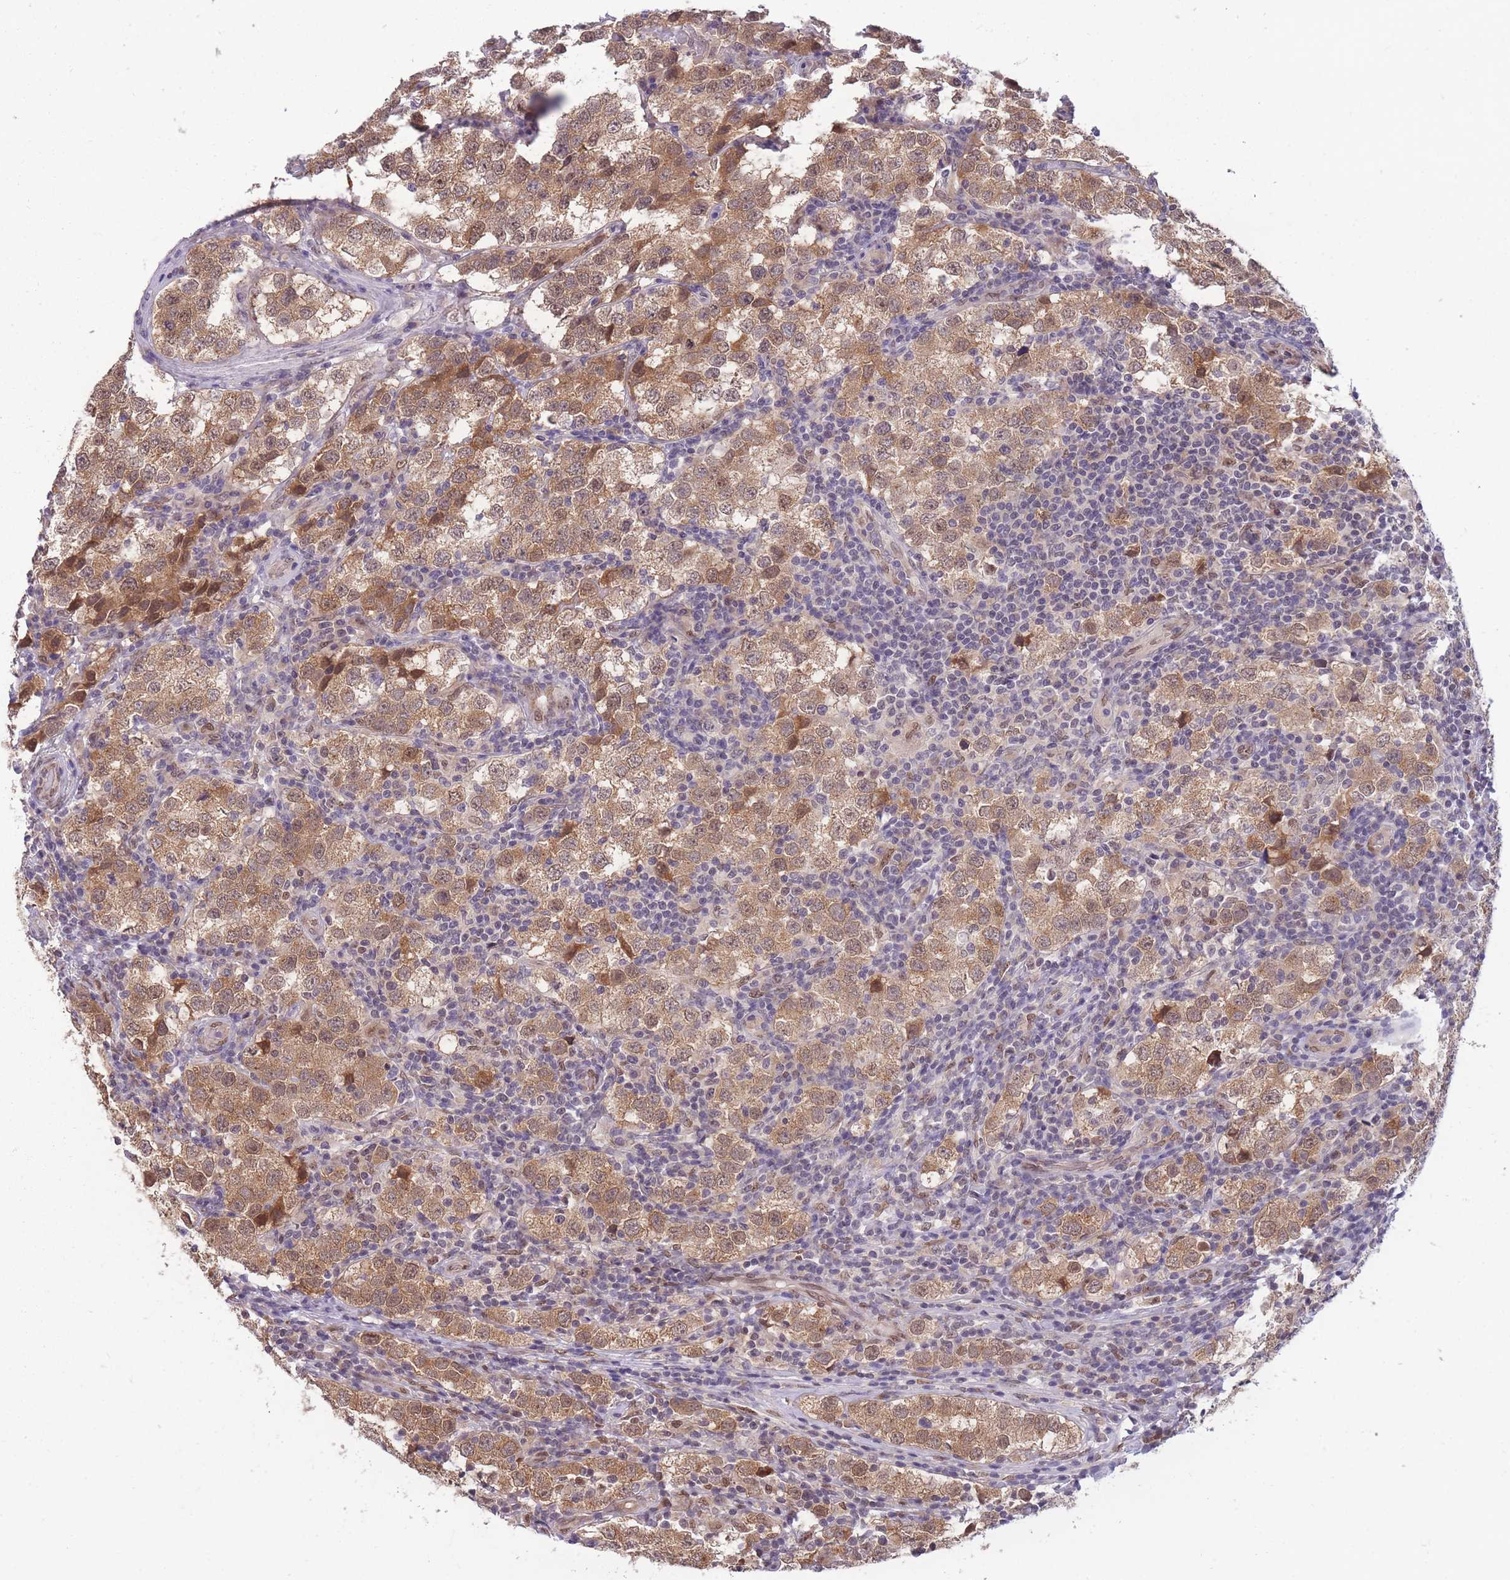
{"staining": {"intensity": "moderate", "quantity": ">75%", "location": "cytoplasmic/membranous"}, "tissue": "testis cancer", "cell_type": "Tumor cells", "image_type": "cancer", "snomed": [{"axis": "morphology", "description": "Seminoma, NOS"}, {"axis": "topography", "description": "Testis"}], "caption": "High-magnification brightfield microscopy of testis cancer stained with DAB (brown) and counterstained with hematoxylin (blue). tumor cells exhibit moderate cytoplasmic/membranous expression is identified in about>75% of cells.", "gene": "CDIP1", "patient": {"sex": "male", "age": 34}}